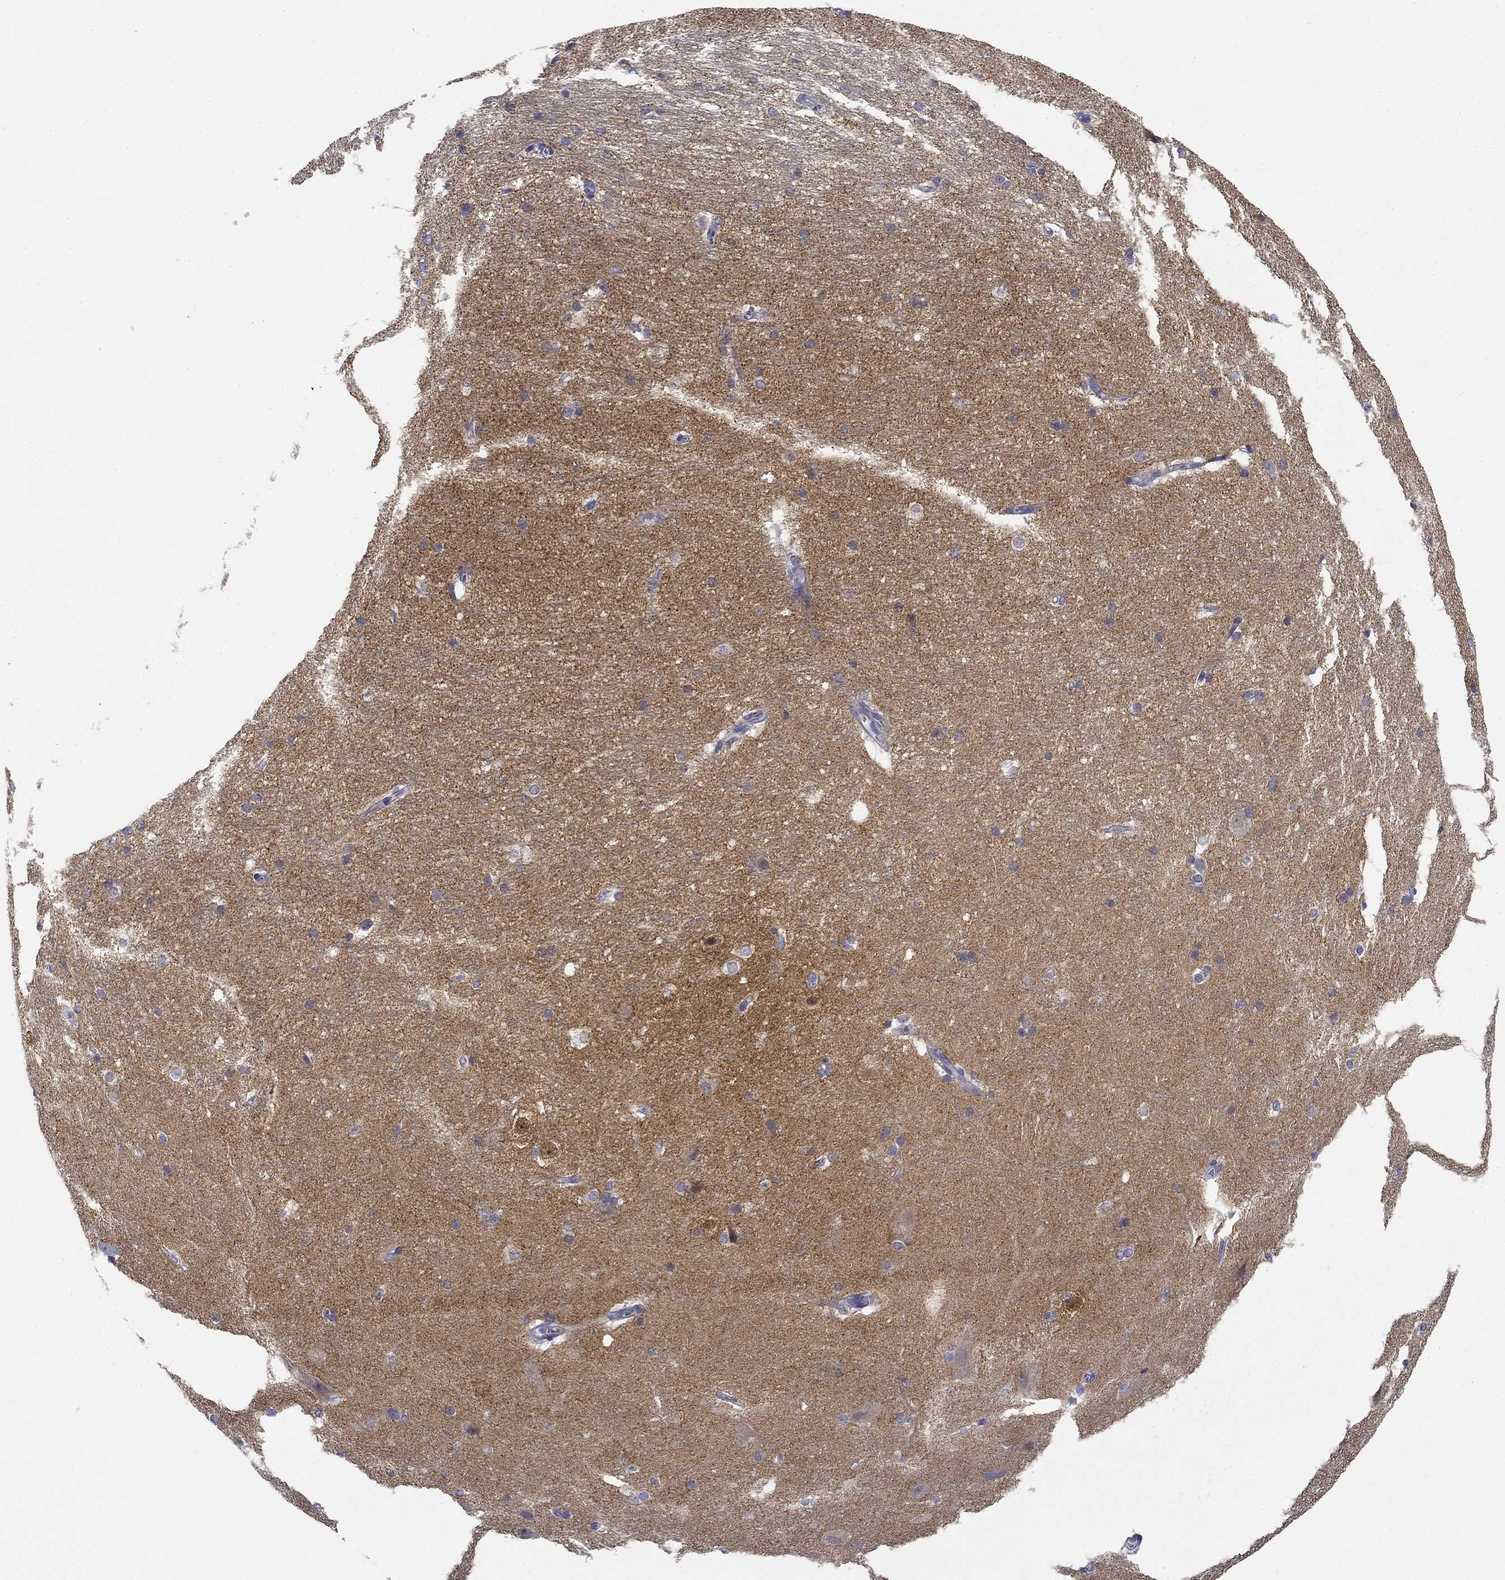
{"staining": {"intensity": "negative", "quantity": "none", "location": "none"}, "tissue": "hippocampus", "cell_type": "Glial cells", "image_type": "normal", "snomed": [{"axis": "morphology", "description": "Normal tissue, NOS"}, {"axis": "topography", "description": "Cerebral cortex"}, {"axis": "topography", "description": "Hippocampus"}], "caption": "Glial cells show no significant positivity in unremarkable hippocampus.", "gene": "TIGD4", "patient": {"sex": "female", "age": 19}}